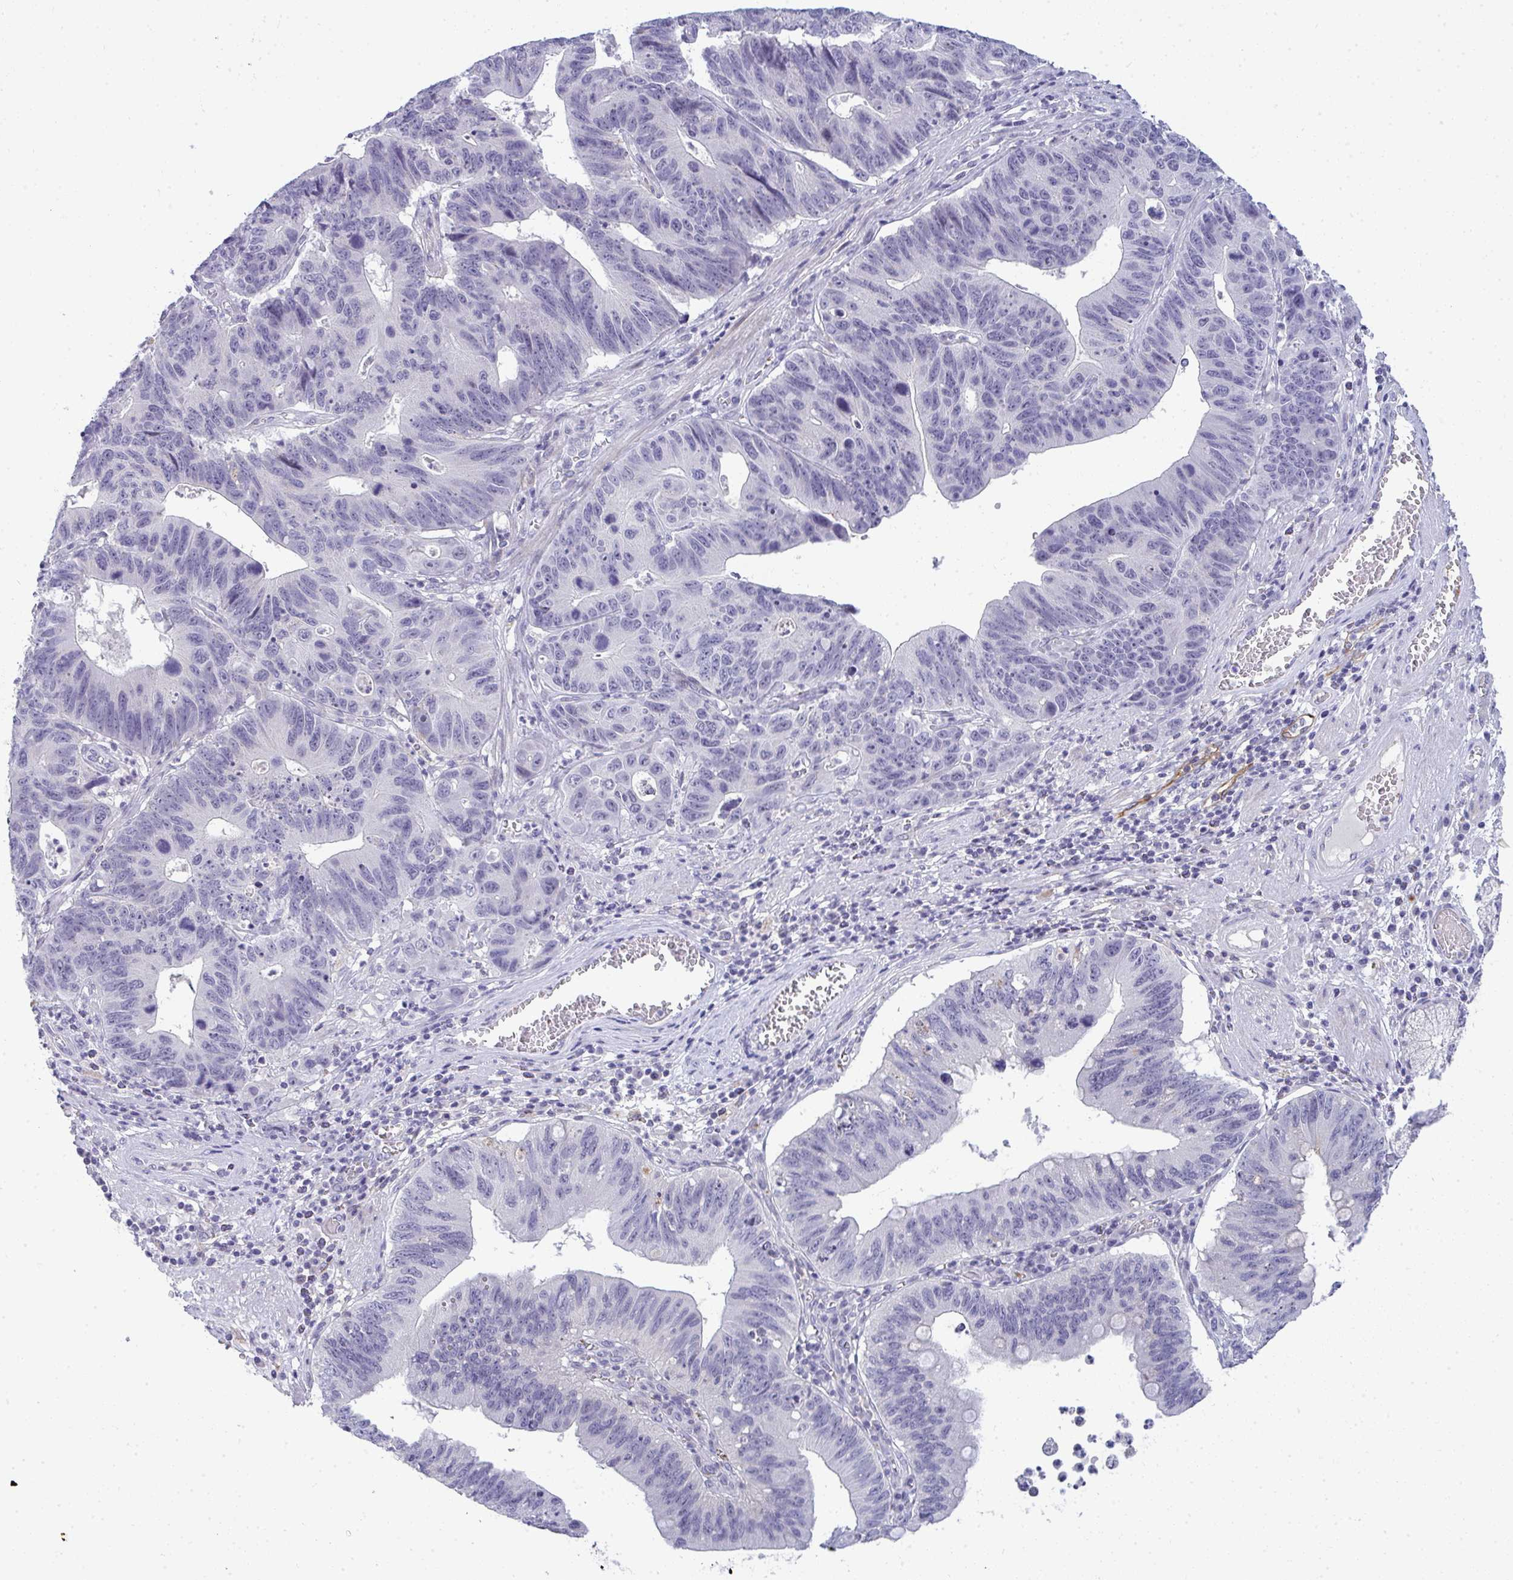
{"staining": {"intensity": "negative", "quantity": "none", "location": "none"}, "tissue": "stomach cancer", "cell_type": "Tumor cells", "image_type": "cancer", "snomed": [{"axis": "morphology", "description": "Adenocarcinoma, NOS"}, {"axis": "topography", "description": "Stomach"}], "caption": "Human adenocarcinoma (stomach) stained for a protein using immunohistochemistry (IHC) demonstrates no expression in tumor cells.", "gene": "TMEM82", "patient": {"sex": "male", "age": 59}}